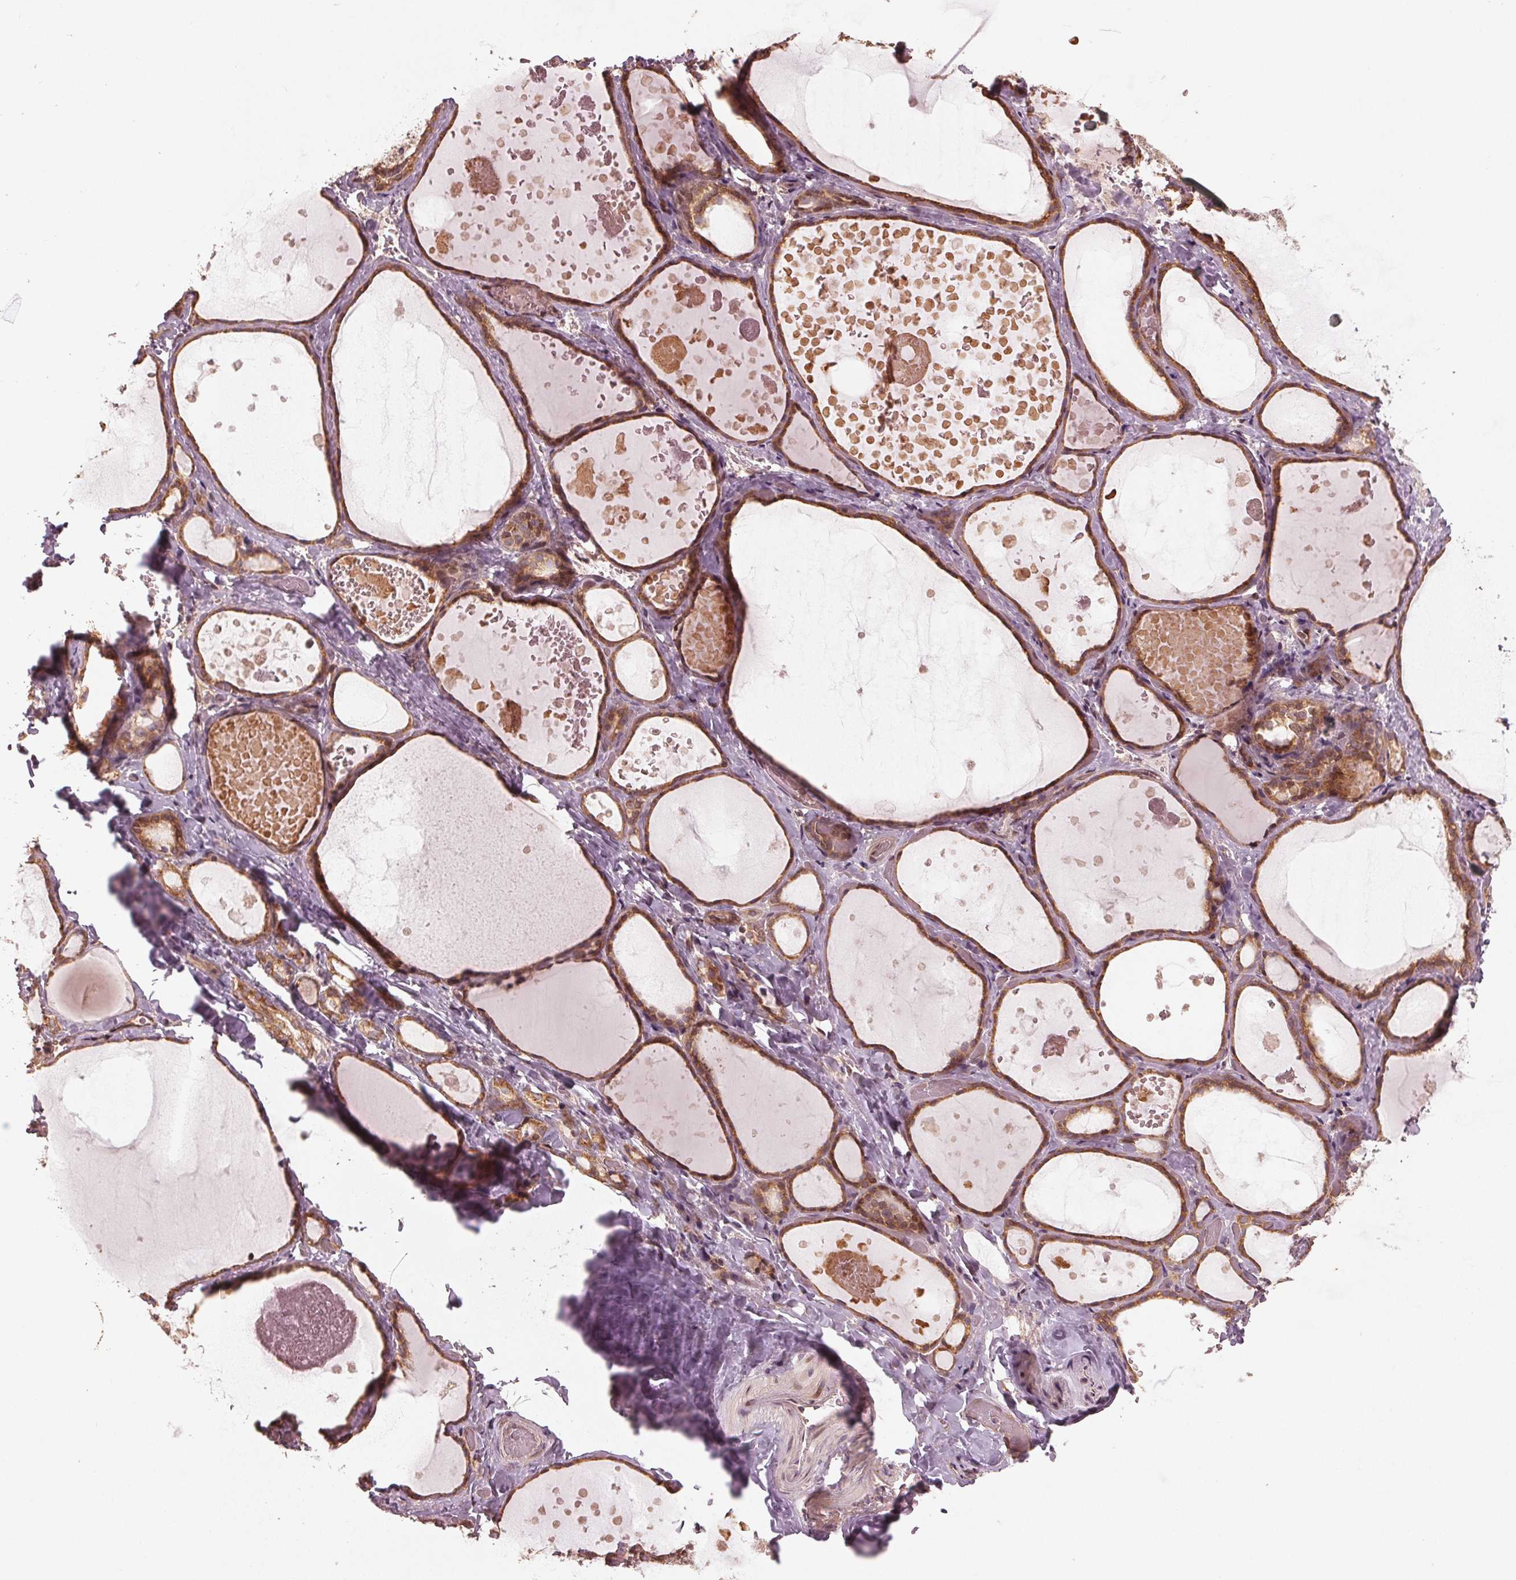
{"staining": {"intensity": "moderate", "quantity": ">75%", "location": "cytoplasmic/membranous,nuclear"}, "tissue": "thyroid gland", "cell_type": "Glandular cells", "image_type": "normal", "snomed": [{"axis": "morphology", "description": "Normal tissue, NOS"}, {"axis": "topography", "description": "Thyroid gland"}], "caption": "Protein expression analysis of benign thyroid gland reveals moderate cytoplasmic/membranous,nuclear positivity in about >75% of glandular cells.", "gene": "CMIP", "patient": {"sex": "female", "age": 56}}